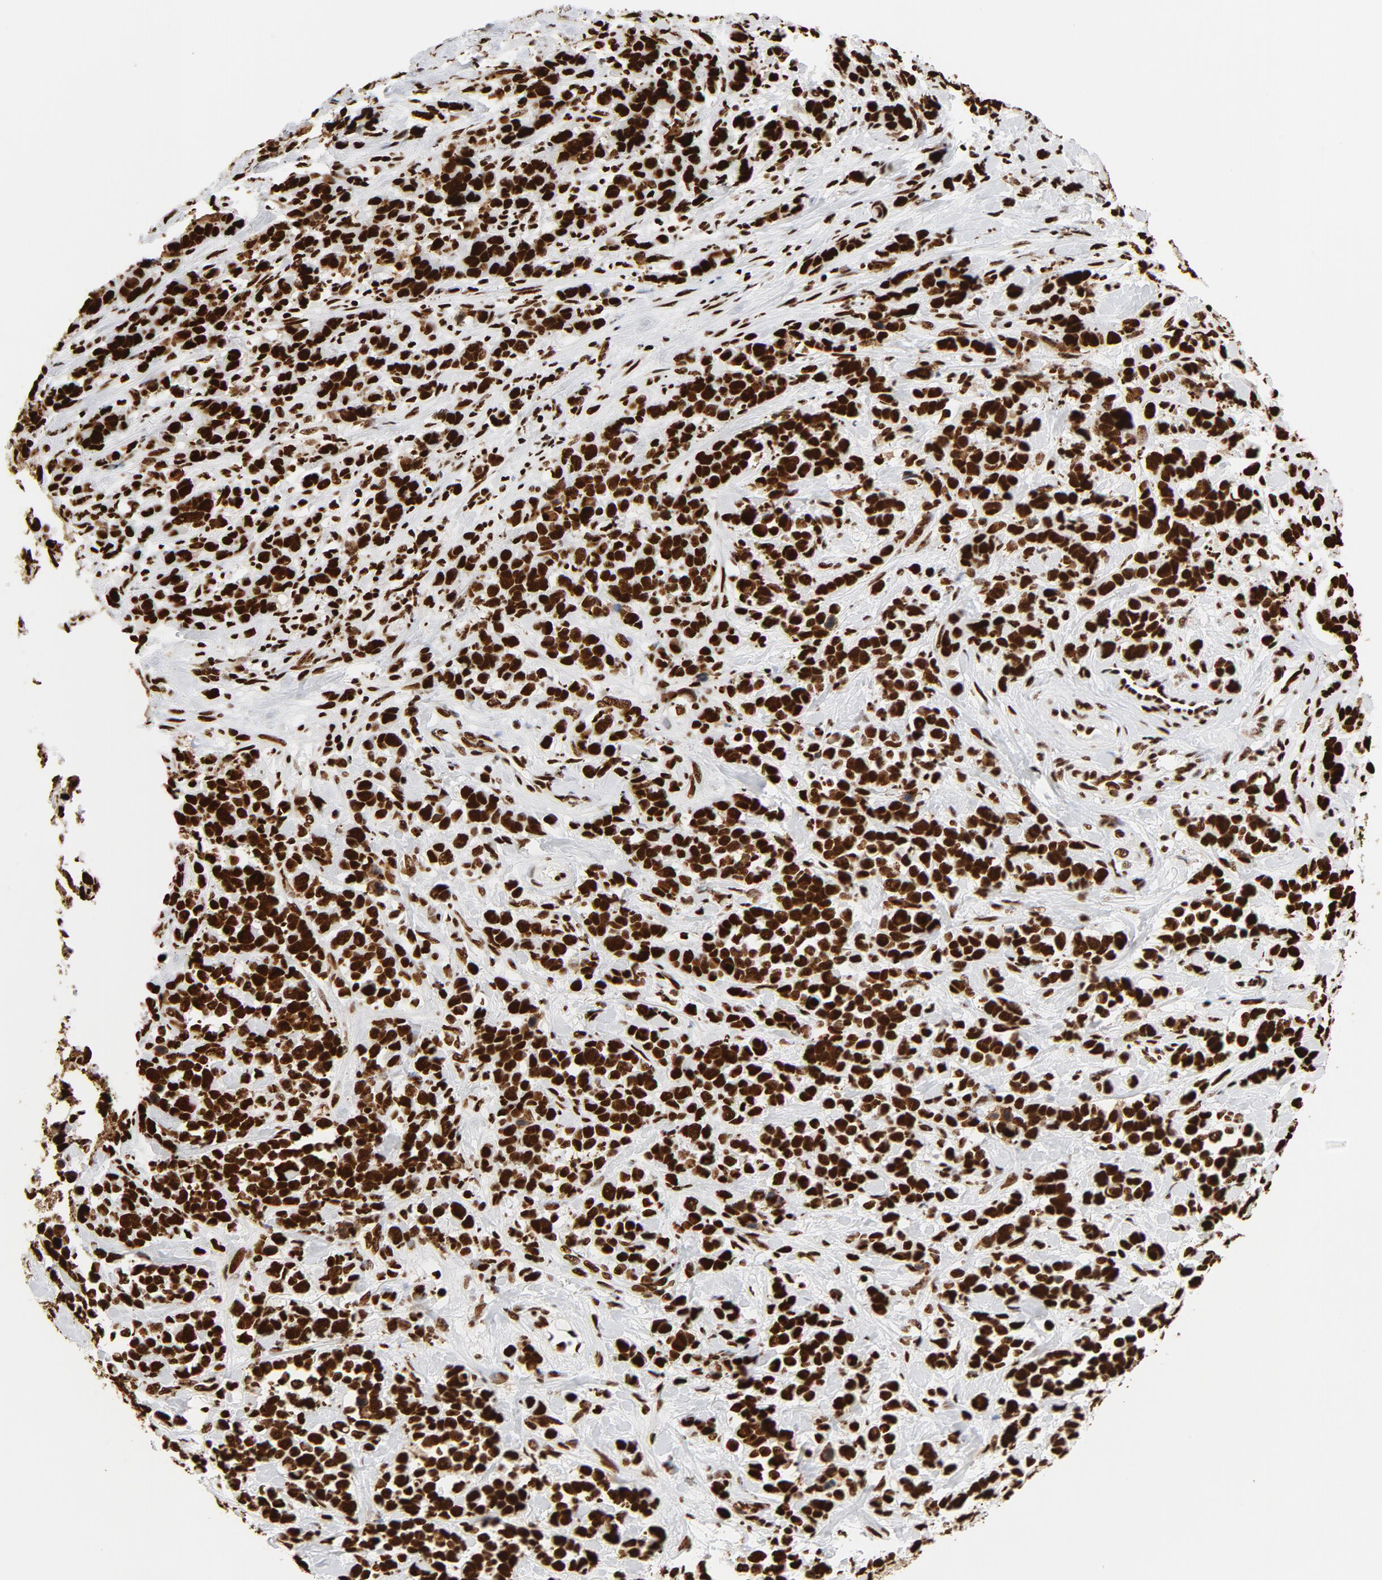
{"staining": {"intensity": "strong", "quantity": ">75%", "location": "nuclear"}, "tissue": "stomach cancer", "cell_type": "Tumor cells", "image_type": "cancer", "snomed": [{"axis": "morphology", "description": "Adenocarcinoma, NOS"}, {"axis": "topography", "description": "Stomach, upper"}], "caption": "Brown immunohistochemical staining in stomach cancer shows strong nuclear expression in about >75% of tumor cells. The staining was performed using DAB, with brown indicating positive protein expression. Nuclei are stained blue with hematoxylin.", "gene": "XRCC6", "patient": {"sex": "male", "age": 71}}